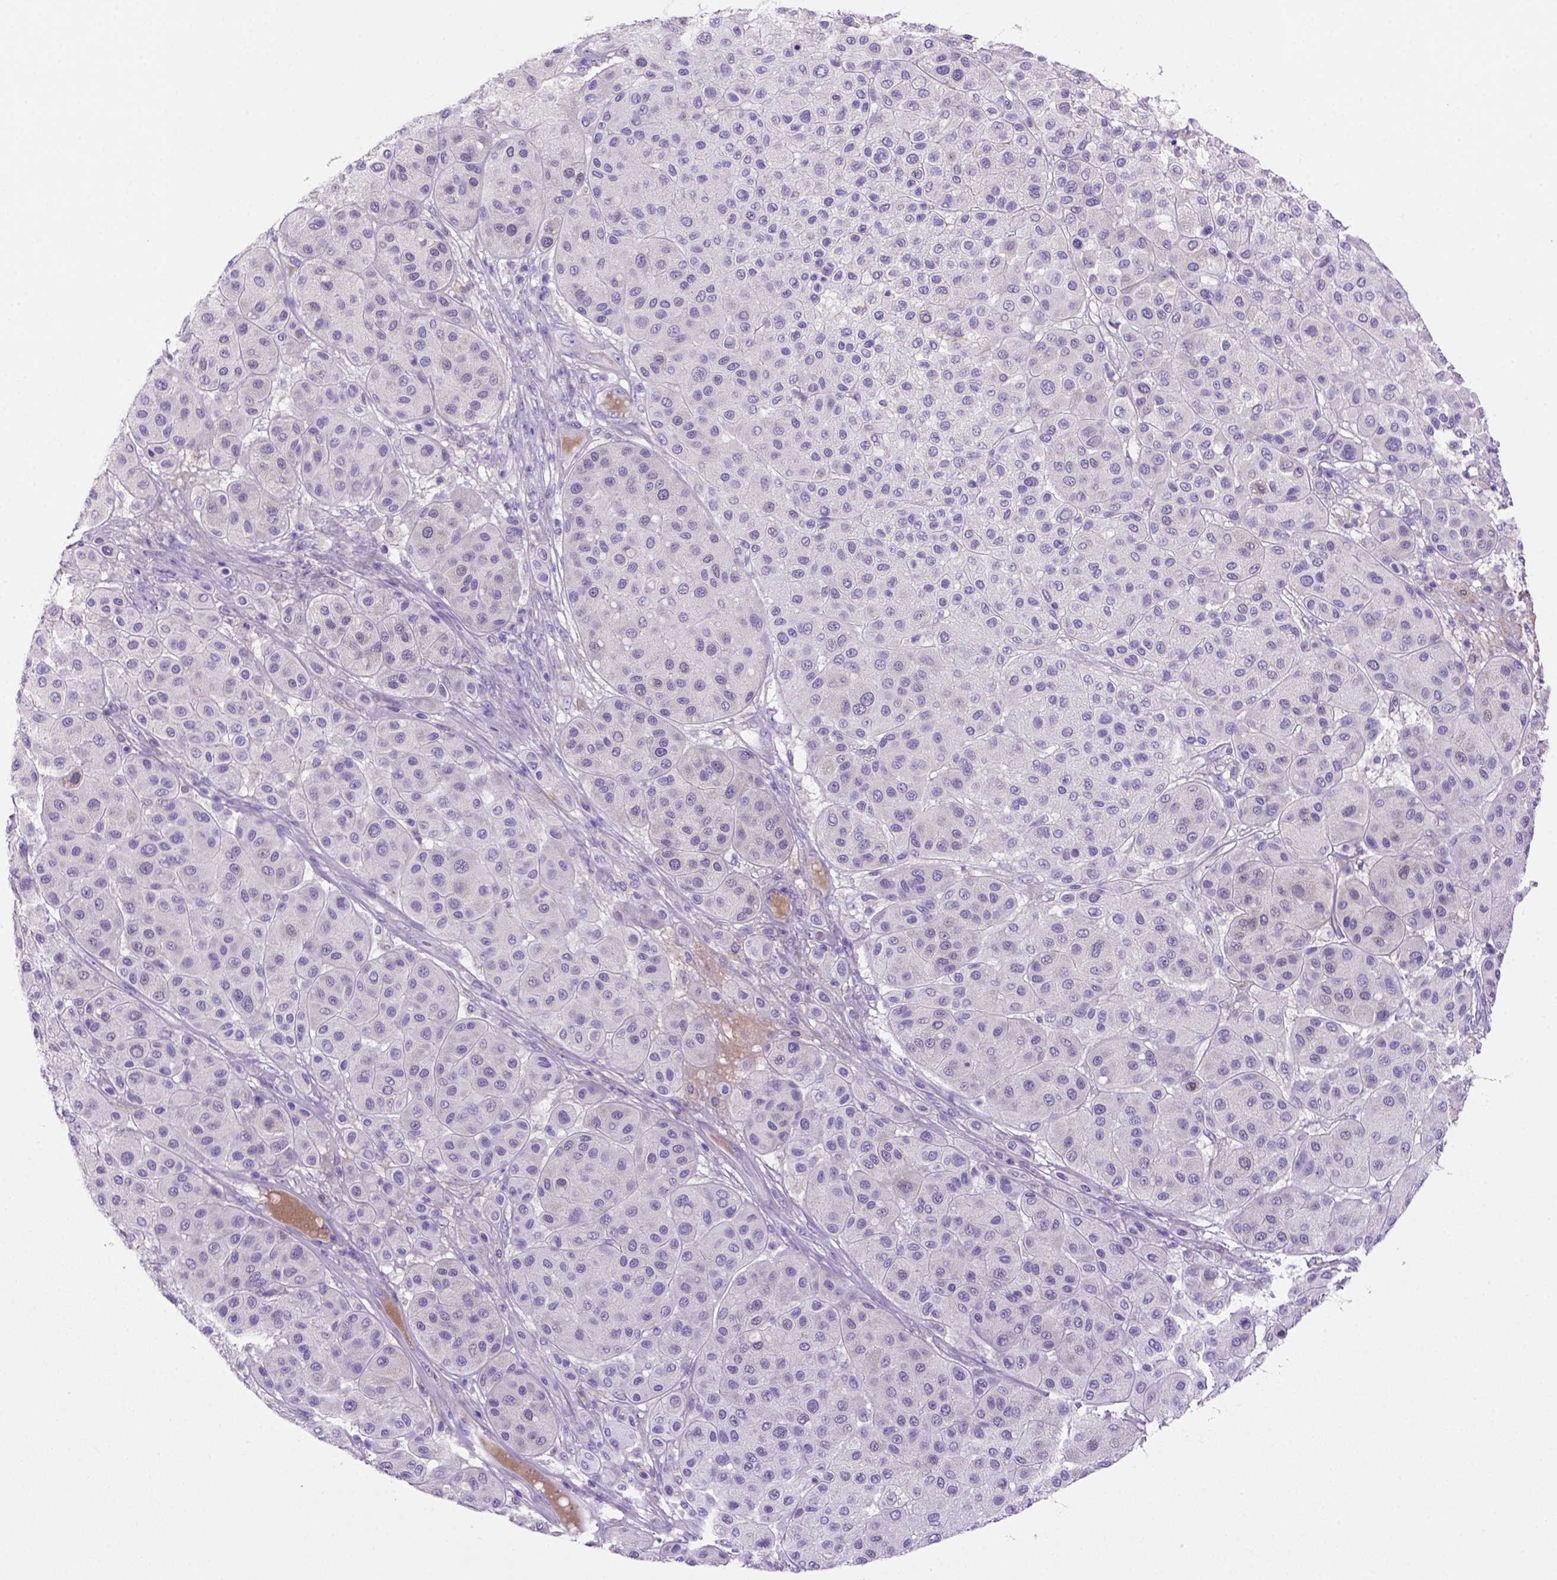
{"staining": {"intensity": "negative", "quantity": "none", "location": "none"}, "tissue": "melanoma", "cell_type": "Tumor cells", "image_type": "cancer", "snomed": [{"axis": "morphology", "description": "Malignant melanoma, Metastatic site"}, {"axis": "topography", "description": "Smooth muscle"}], "caption": "Tumor cells are negative for protein expression in human malignant melanoma (metastatic site).", "gene": "SIRPD", "patient": {"sex": "male", "age": 41}}